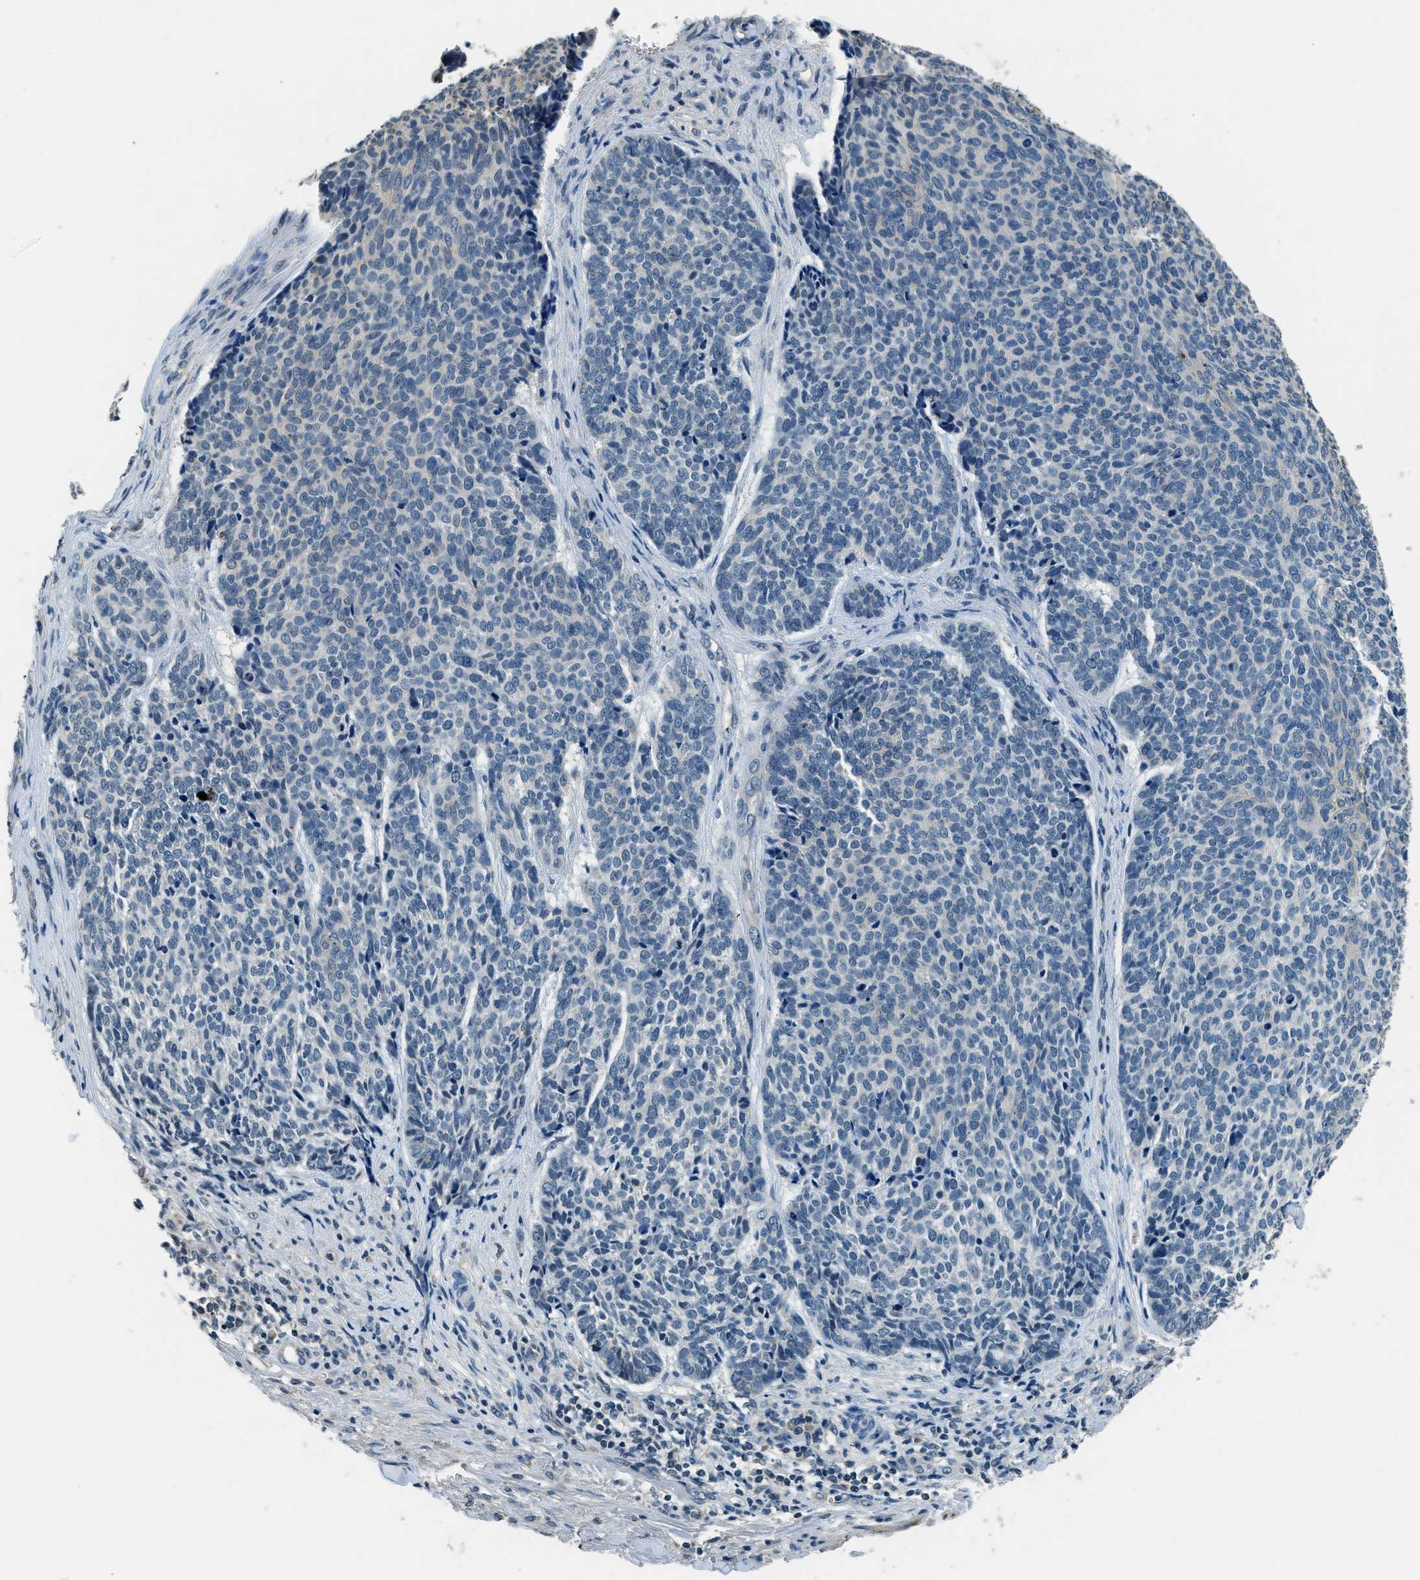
{"staining": {"intensity": "negative", "quantity": "none", "location": "none"}, "tissue": "skin cancer", "cell_type": "Tumor cells", "image_type": "cancer", "snomed": [{"axis": "morphology", "description": "Basal cell carcinoma"}, {"axis": "topography", "description": "Skin"}], "caption": "A histopathology image of human skin cancer (basal cell carcinoma) is negative for staining in tumor cells.", "gene": "NME8", "patient": {"sex": "male", "age": 84}}